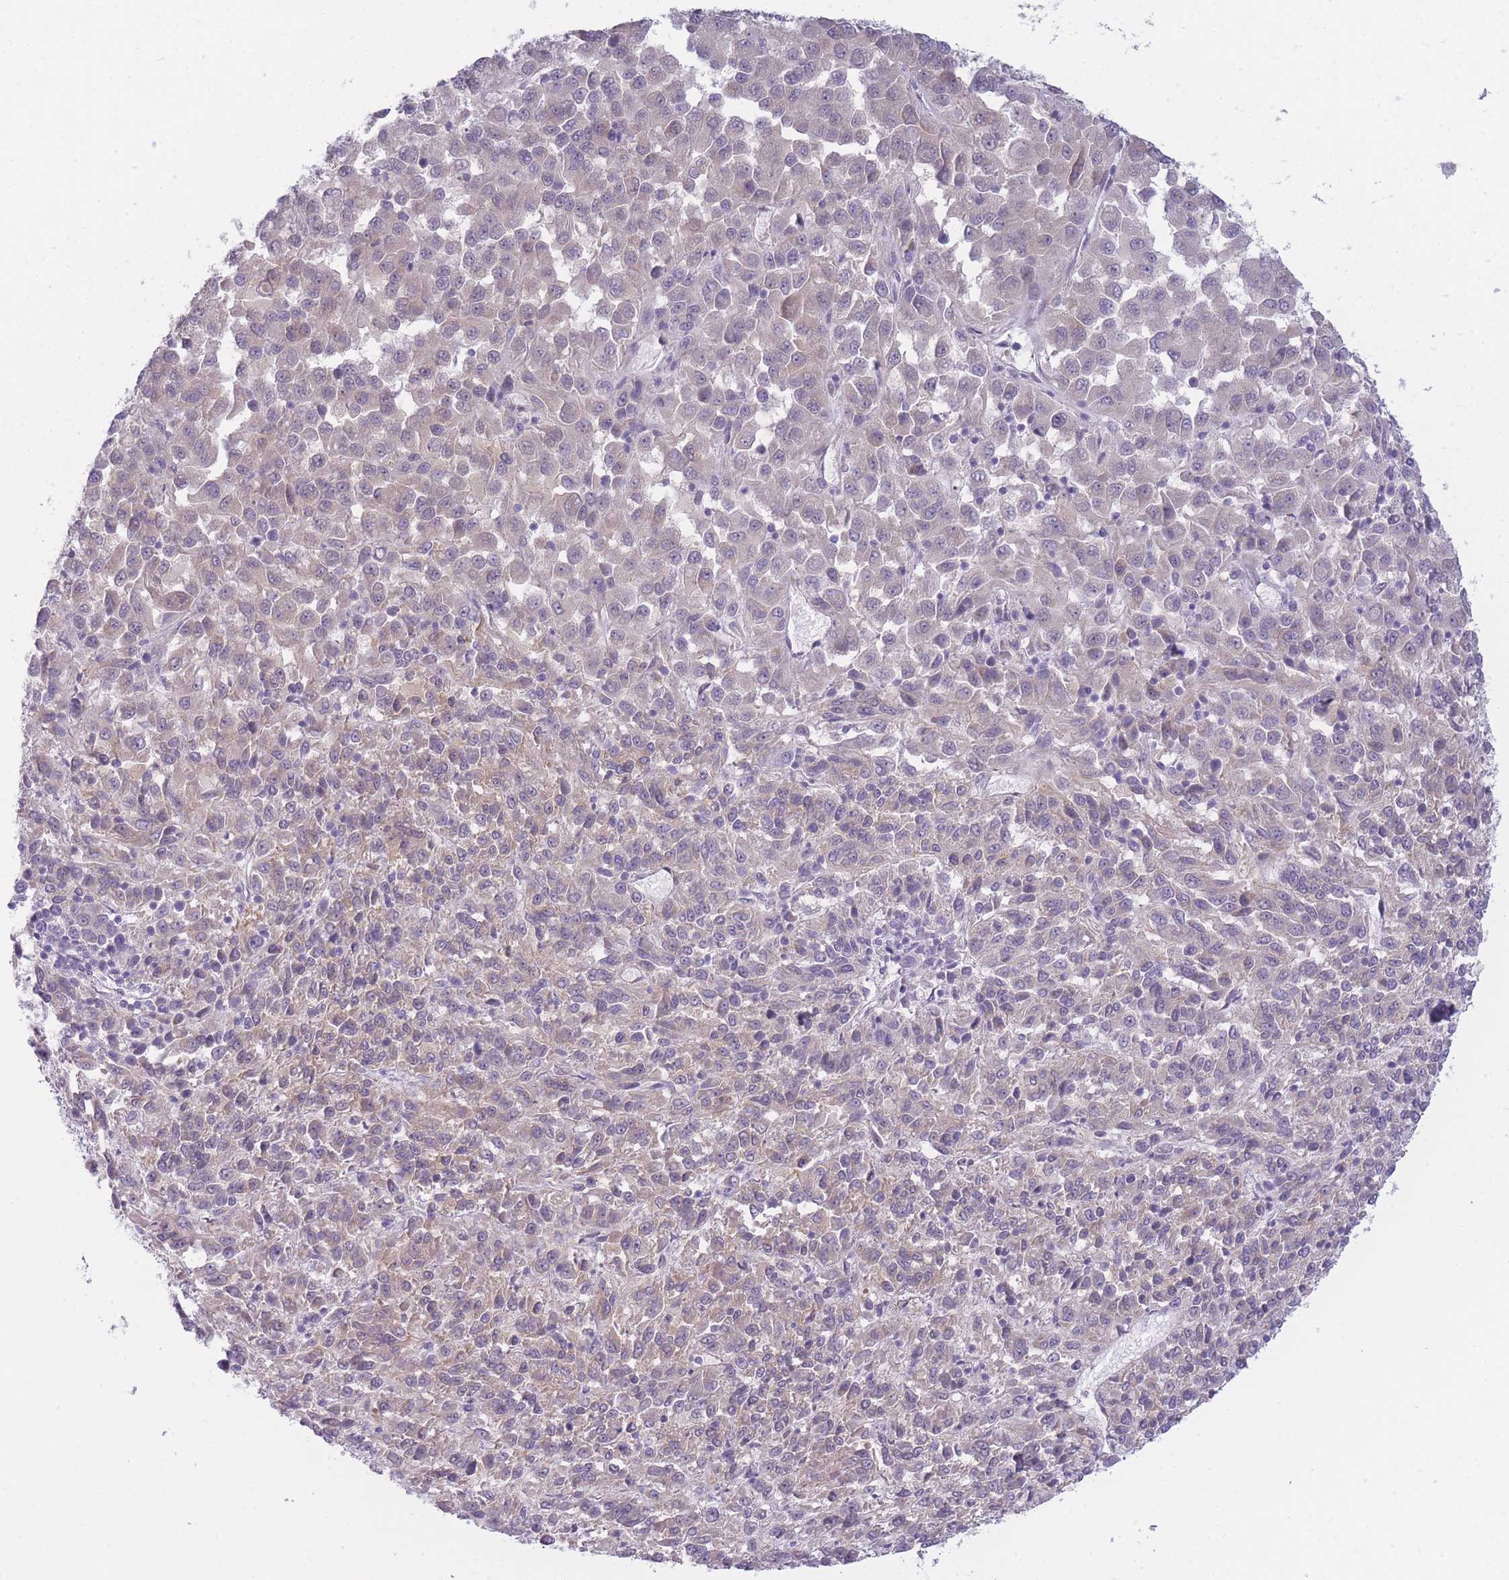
{"staining": {"intensity": "negative", "quantity": "none", "location": "none"}, "tissue": "melanoma", "cell_type": "Tumor cells", "image_type": "cancer", "snomed": [{"axis": "morphology", "description": "Malignant melanoma, Metastatic site"}, {"axis": "topography", "description": "Lung"}], "caption": "Immunohistochemistry of melanoma displays no expression in tumor cells.", "gene": "OR6B3", "patient": {"sex": "male", "age": 64}}